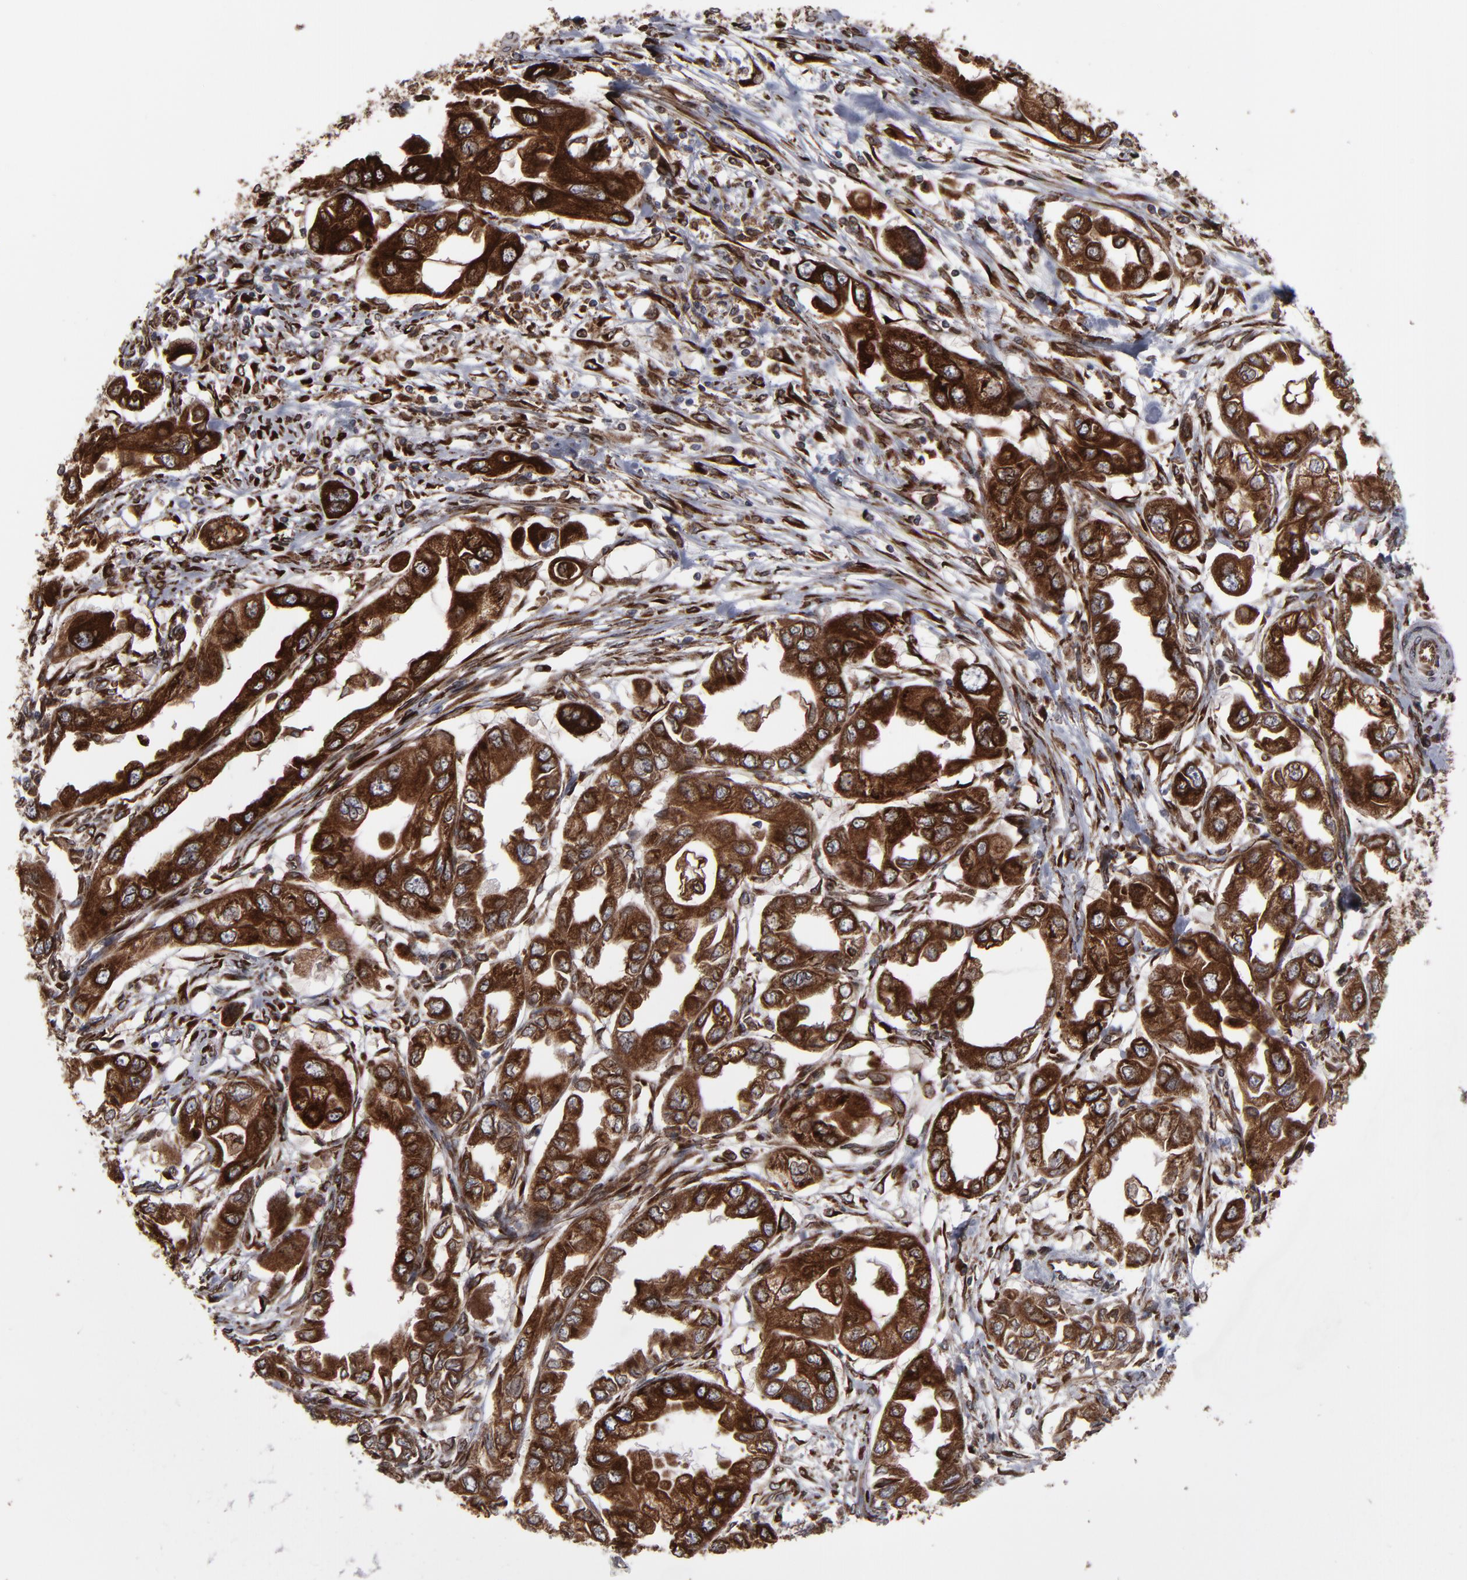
{"staining": {"intensity": "strong", "quantity": ">75%", "location": "cytoplasmic/membranous"}, "tissue": "endometrial cancer", "cell_type": "Tumor cells", "image_type": "cancer", "snomed": [{"axis": "morphology", "description": "Adenocarcinoma, NOS"}, {"axis": "topography", "description": "Endometrium"}], "caption": "Immunohistochemistry staining of endometrial cancer, which reveals high levels of strong cytoplasmic/membranous expression in about >75% of tumor cells indicating strong cytoplasmic/membranous protein positivity. The staining was performed using DAB (3,3'-diaminobenzidine) (brown) for protein detection and nuclei were counterstained in hematoxylin (blue).", "gene": "CNIH1", "patient": {"sex": "female", "age": 67}}